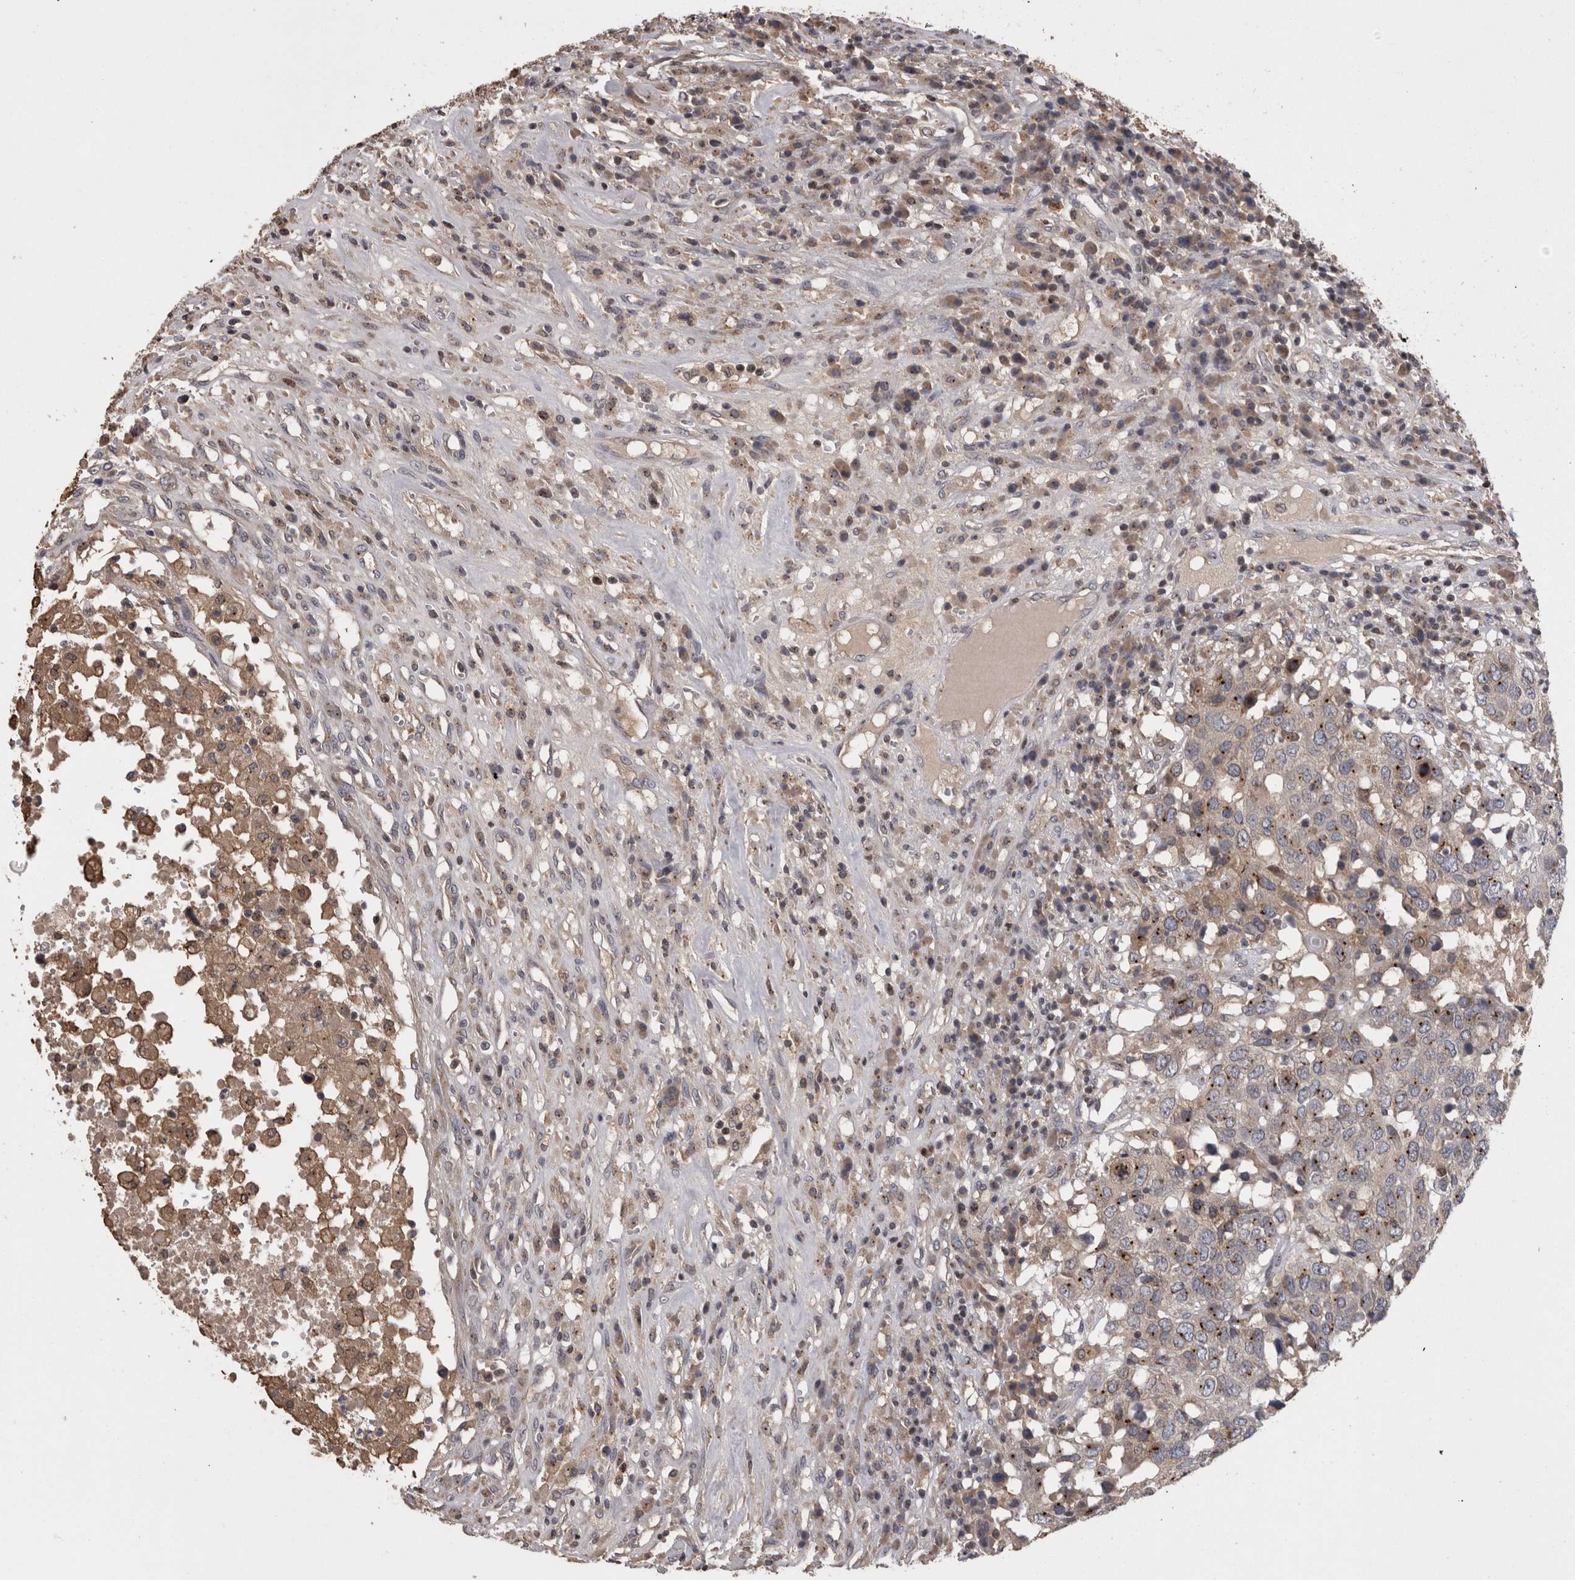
{"staining": {"intensity": "weak", "quantity": ">75%", "location": "cytoplasmic/membranous"}, "tissue": "head and neck cancer", "cell_type": "Tumor cells", "image_type": "cancer", "snomed": [{"axis": "morphology", "description": "Squamous cell carcinoma, NOS"}, {"axis": "topography", "description": "Head-Neck"}], "caption": "Head and neck cancer (squamous cell carcinoma) stained for a protein demonstrates weak cytoplasmic/membranous positivity in tumor cells. (DAB (3,3'-diaminobenzidine) = brown stain, brightfield microscopy at high magnification).", "gene": "PCM1", "patient": {"sex": "male", "age": 66}}